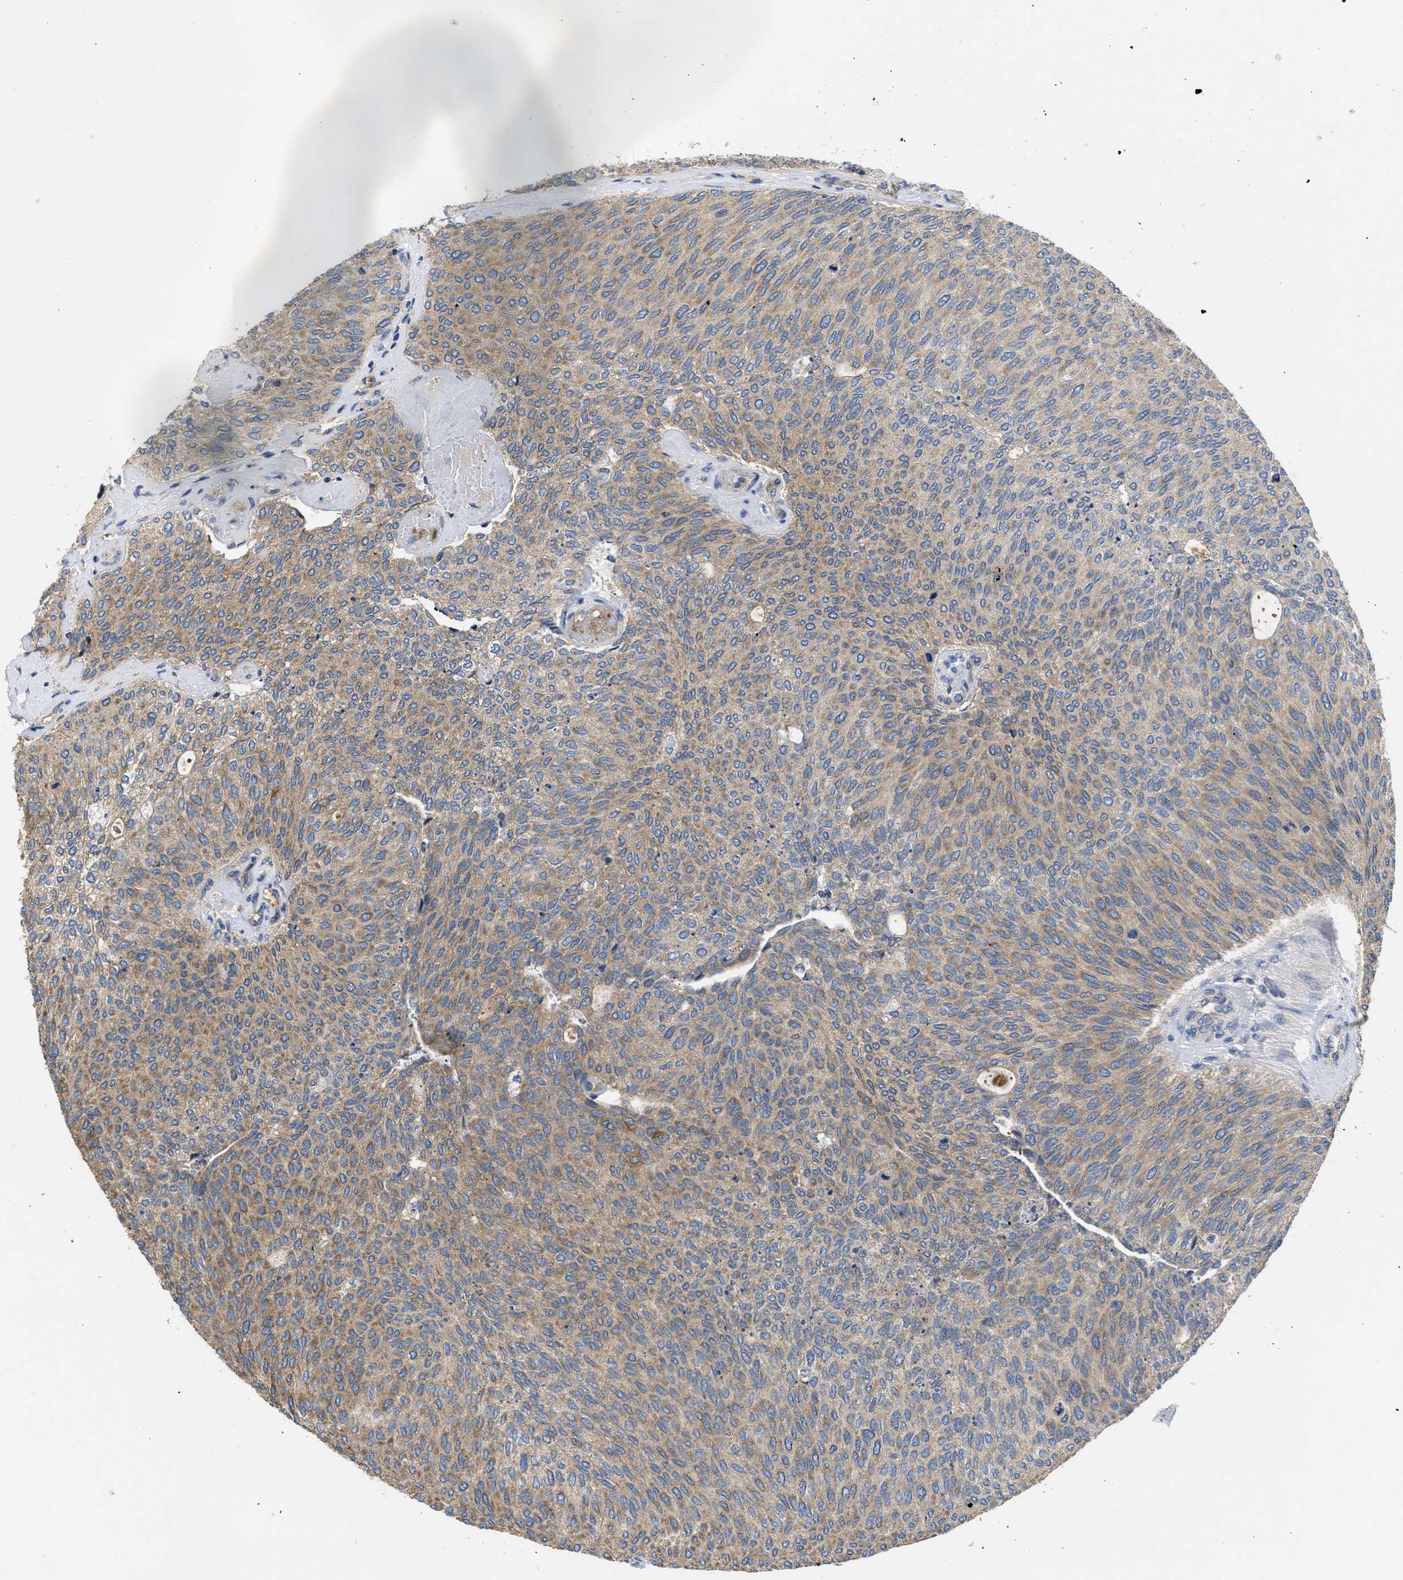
{"staining": {"intensity": "weak", "quantity": ">75%", "location": "cytoplasmic/membranous"}, "tissue": "urothelial cancer", "cell_type": "Tumor cells", "image_type": "cancer", "snomed": [{"axis": "morphology", "description": "Urothelial carcinoma, Low grade"}, {"axis": "topography", "description": "Urinary bladder"}], "caption": "High-magnification brightfield microscopy of urothelial cancer stained with DAB (brown) and counterstained with hematoxylin (blue). tumor cells exhibit weak cytoplasmic/membranous staining is present in approximately>75% of cells.", "gene": "GALK1", "patient": {"sex": "female", "age": 79}}